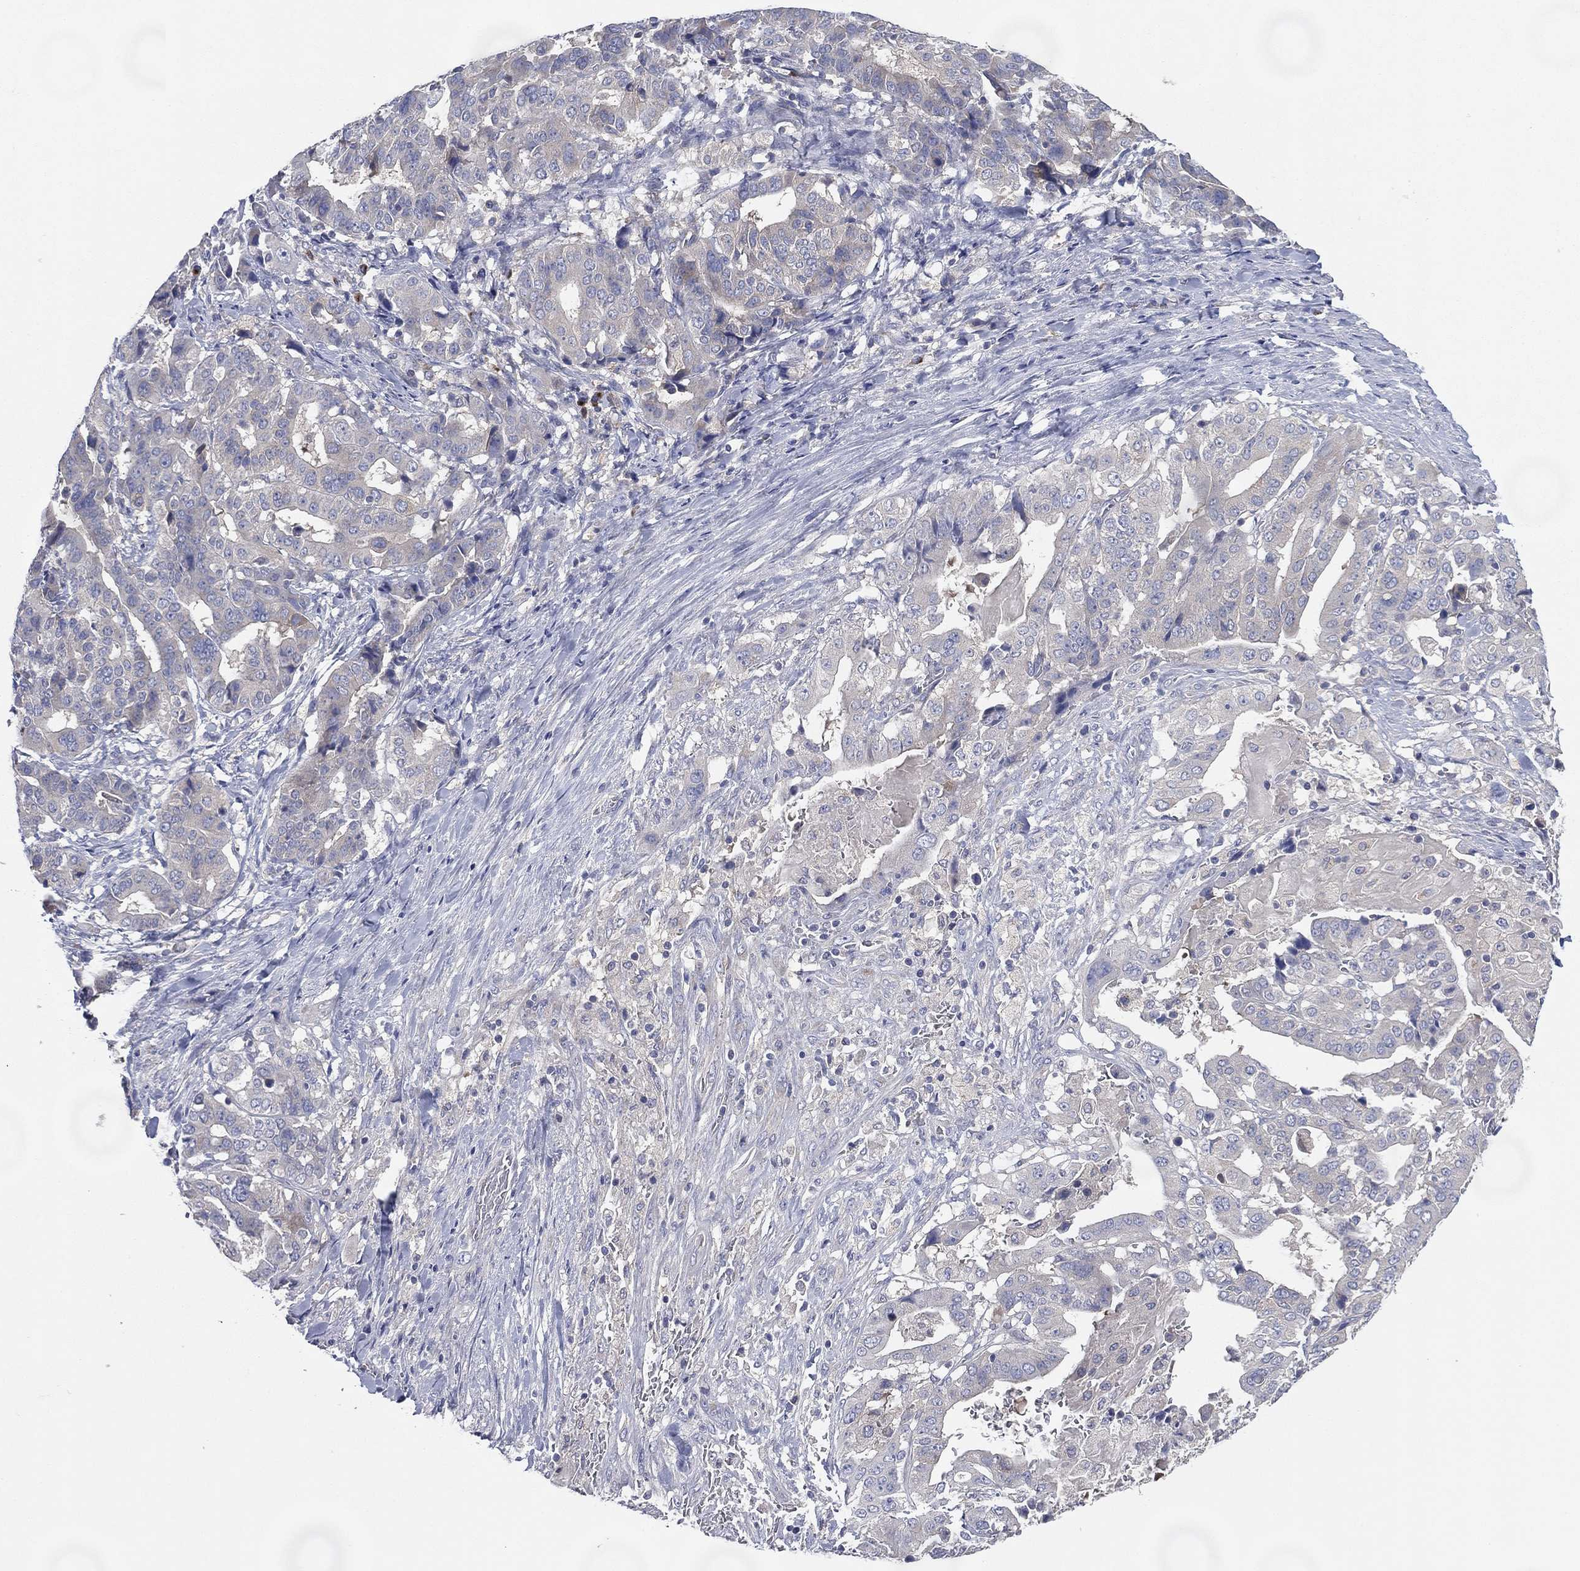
{"staining": {"intensity": "negative", "quantity": "none", "location": "none"}, "tissue": "stomach cancer", "cell_type": "Tumor cells", "image_type": "cancer", "snomed": [{"axis": "morphology", "description": "Adenocarcinoma, NOS"}, {"axis": "topography", "description": "Stomach"}], "caption": "A micrograph of adenocarcinoma (stomach) stained for a protein shows no brown staining in tumor cells.", "gene": "ATP8A2", "patient": {"sex": "male", "age": 48}}